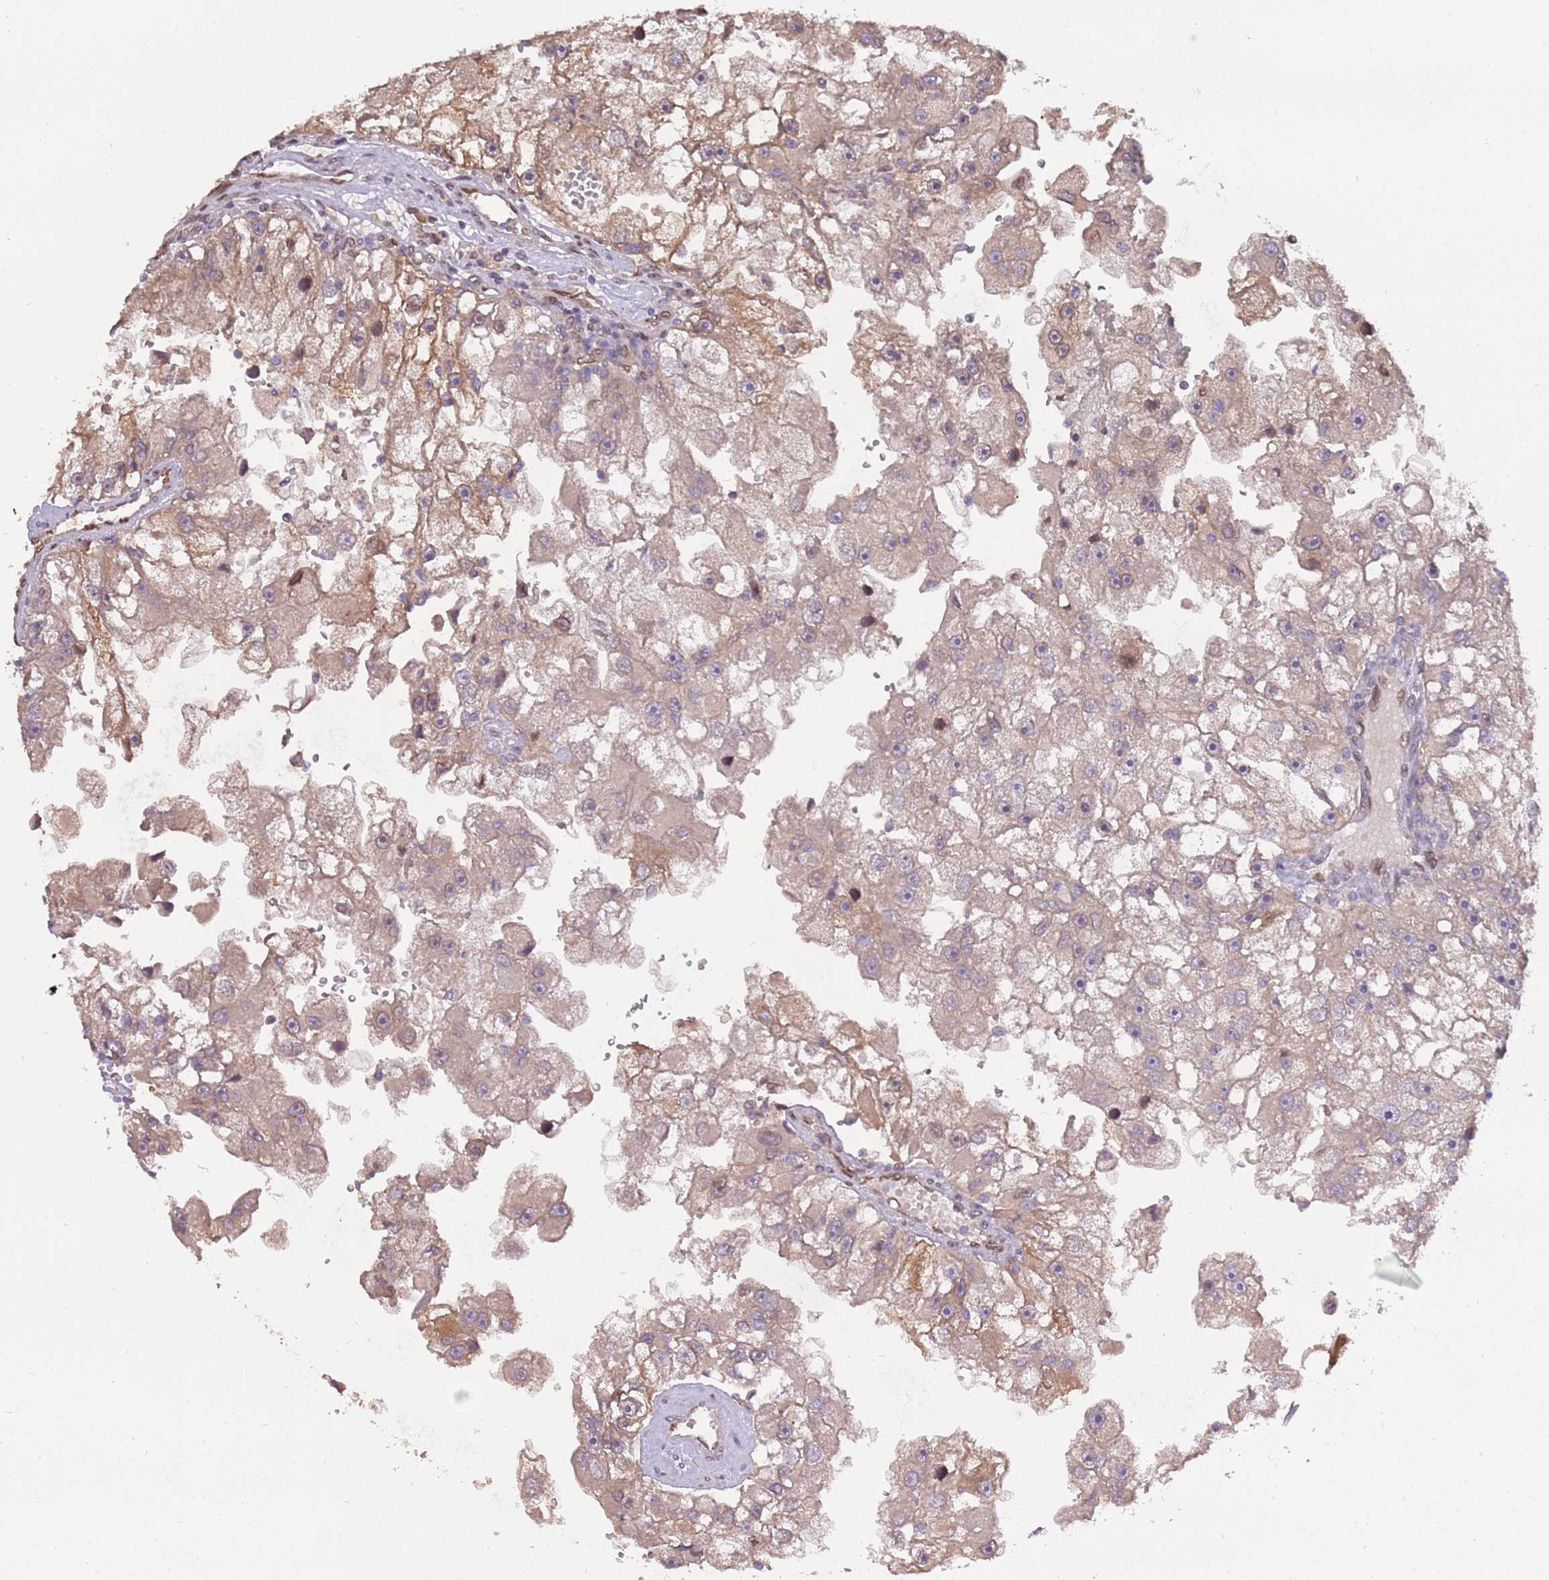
{"staining": {"intensity": "moderate", "quantity": "25%-75%", "location": "cytoplasmic/membranous"}, "tissue": "renal cancer", "cell_type": "Tumor cells", "image_type": "cancer", "snomed": [{"axis": "morphology", "description": "Adenocarcinoma, NOS"}, {"axis": "topography", "description": "Kidney"}], "caption": "Moderate cytoplasmic/membranous protein expression is present in about 25%-75% of tumor cells in renal cancer.", "gene": "ZNF665", "patient": {"sex": "male", "age": 63}}